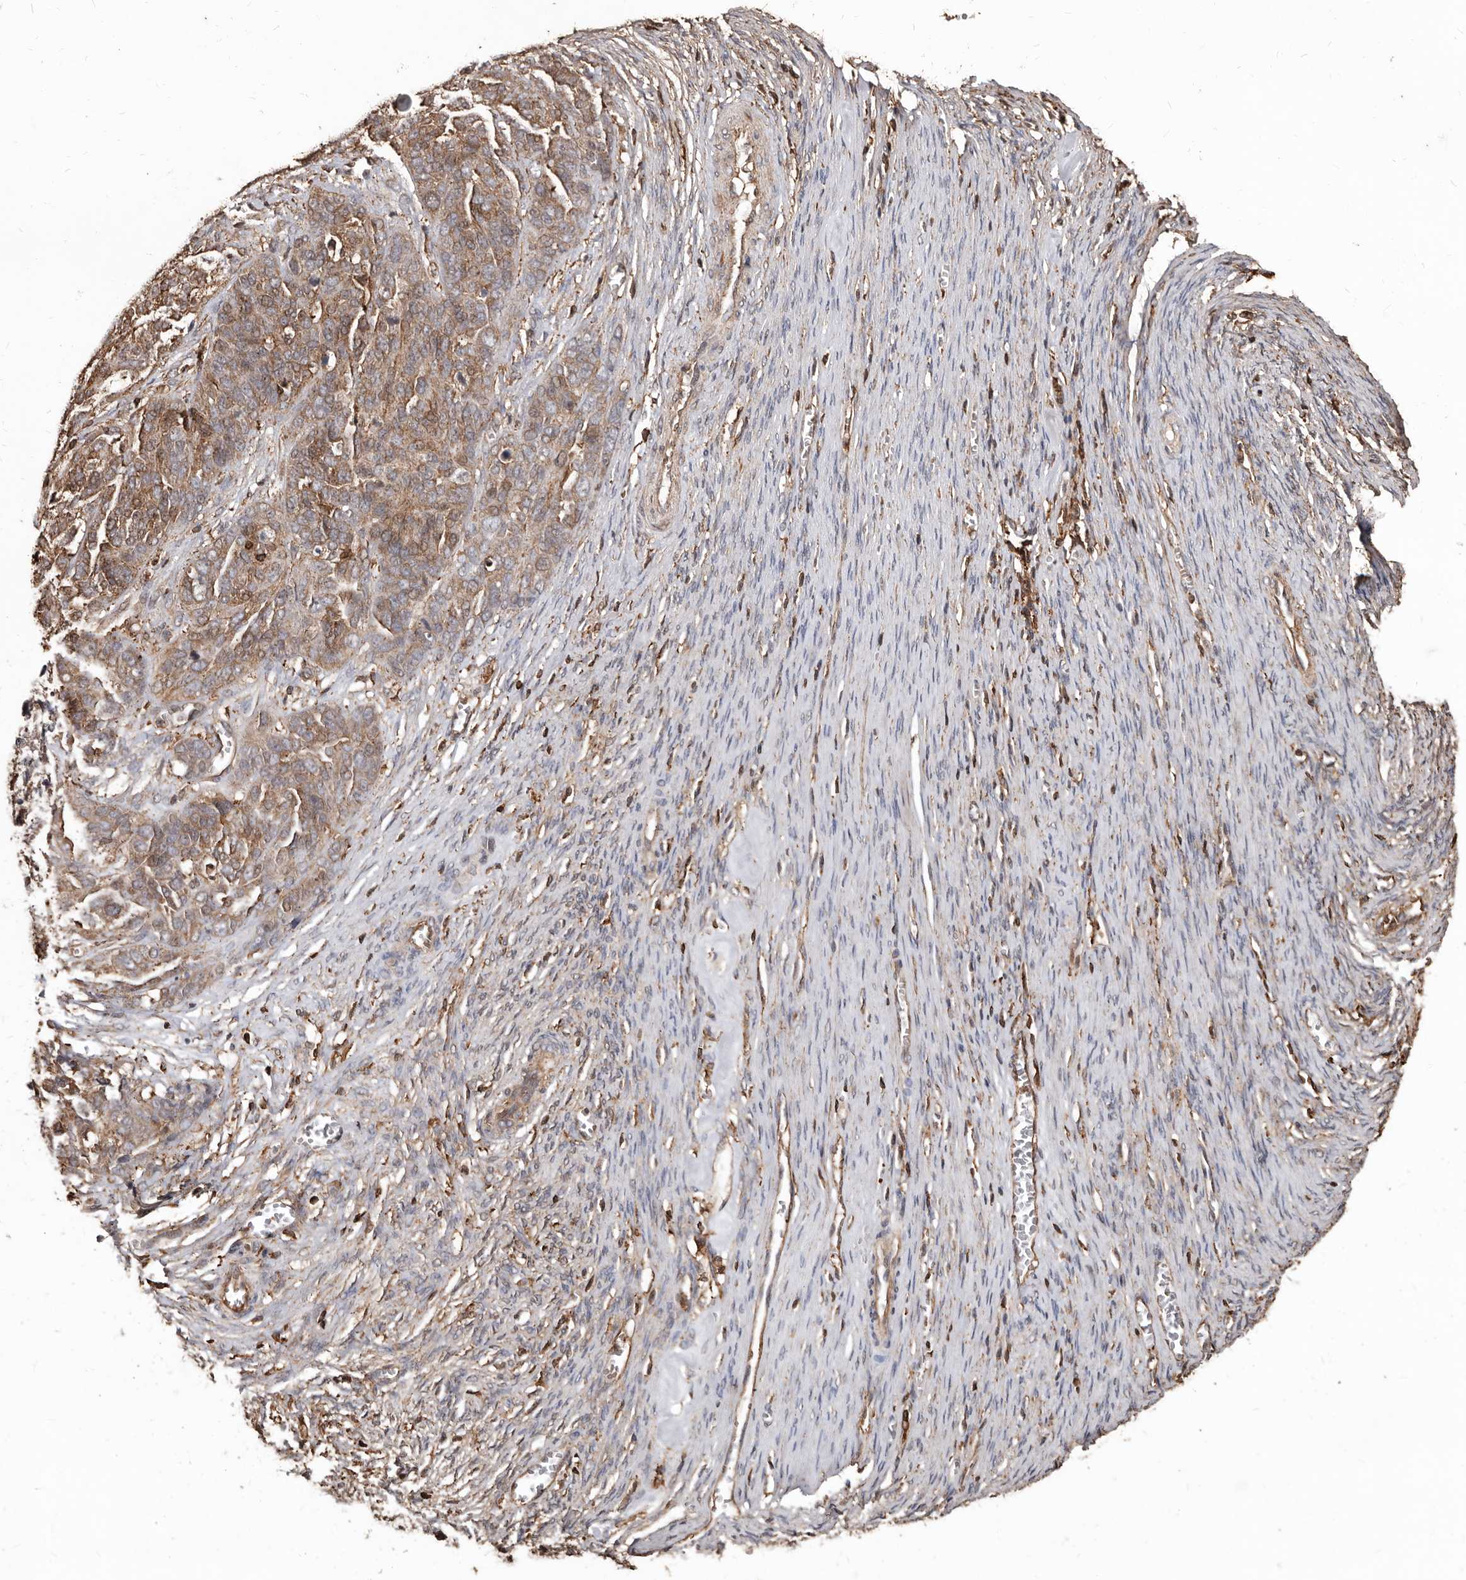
{"staining": {"intensity": "weak", "quantity": ">75%", "location": "cytoplasmic/membranous"}, "tissue": "ovarian cancer", "cell_type": "Tumor cells", "image_type": "cancer", "snomed": [{"axis": "morphology", "description": "Cystadenocarcinoma, serous, NOS"}, {"axis": "topography", "description": "Ovary"}], "caption": "Ovarian cancer (serous cystadenocarcinoma) was stained to show a protein in brown. There is low levels of weak cytoplasmic/membranous positivity in about >75% of tumor cells.", "gene": "GSK3A", "patient": {"sex": "female", "age": 44}}